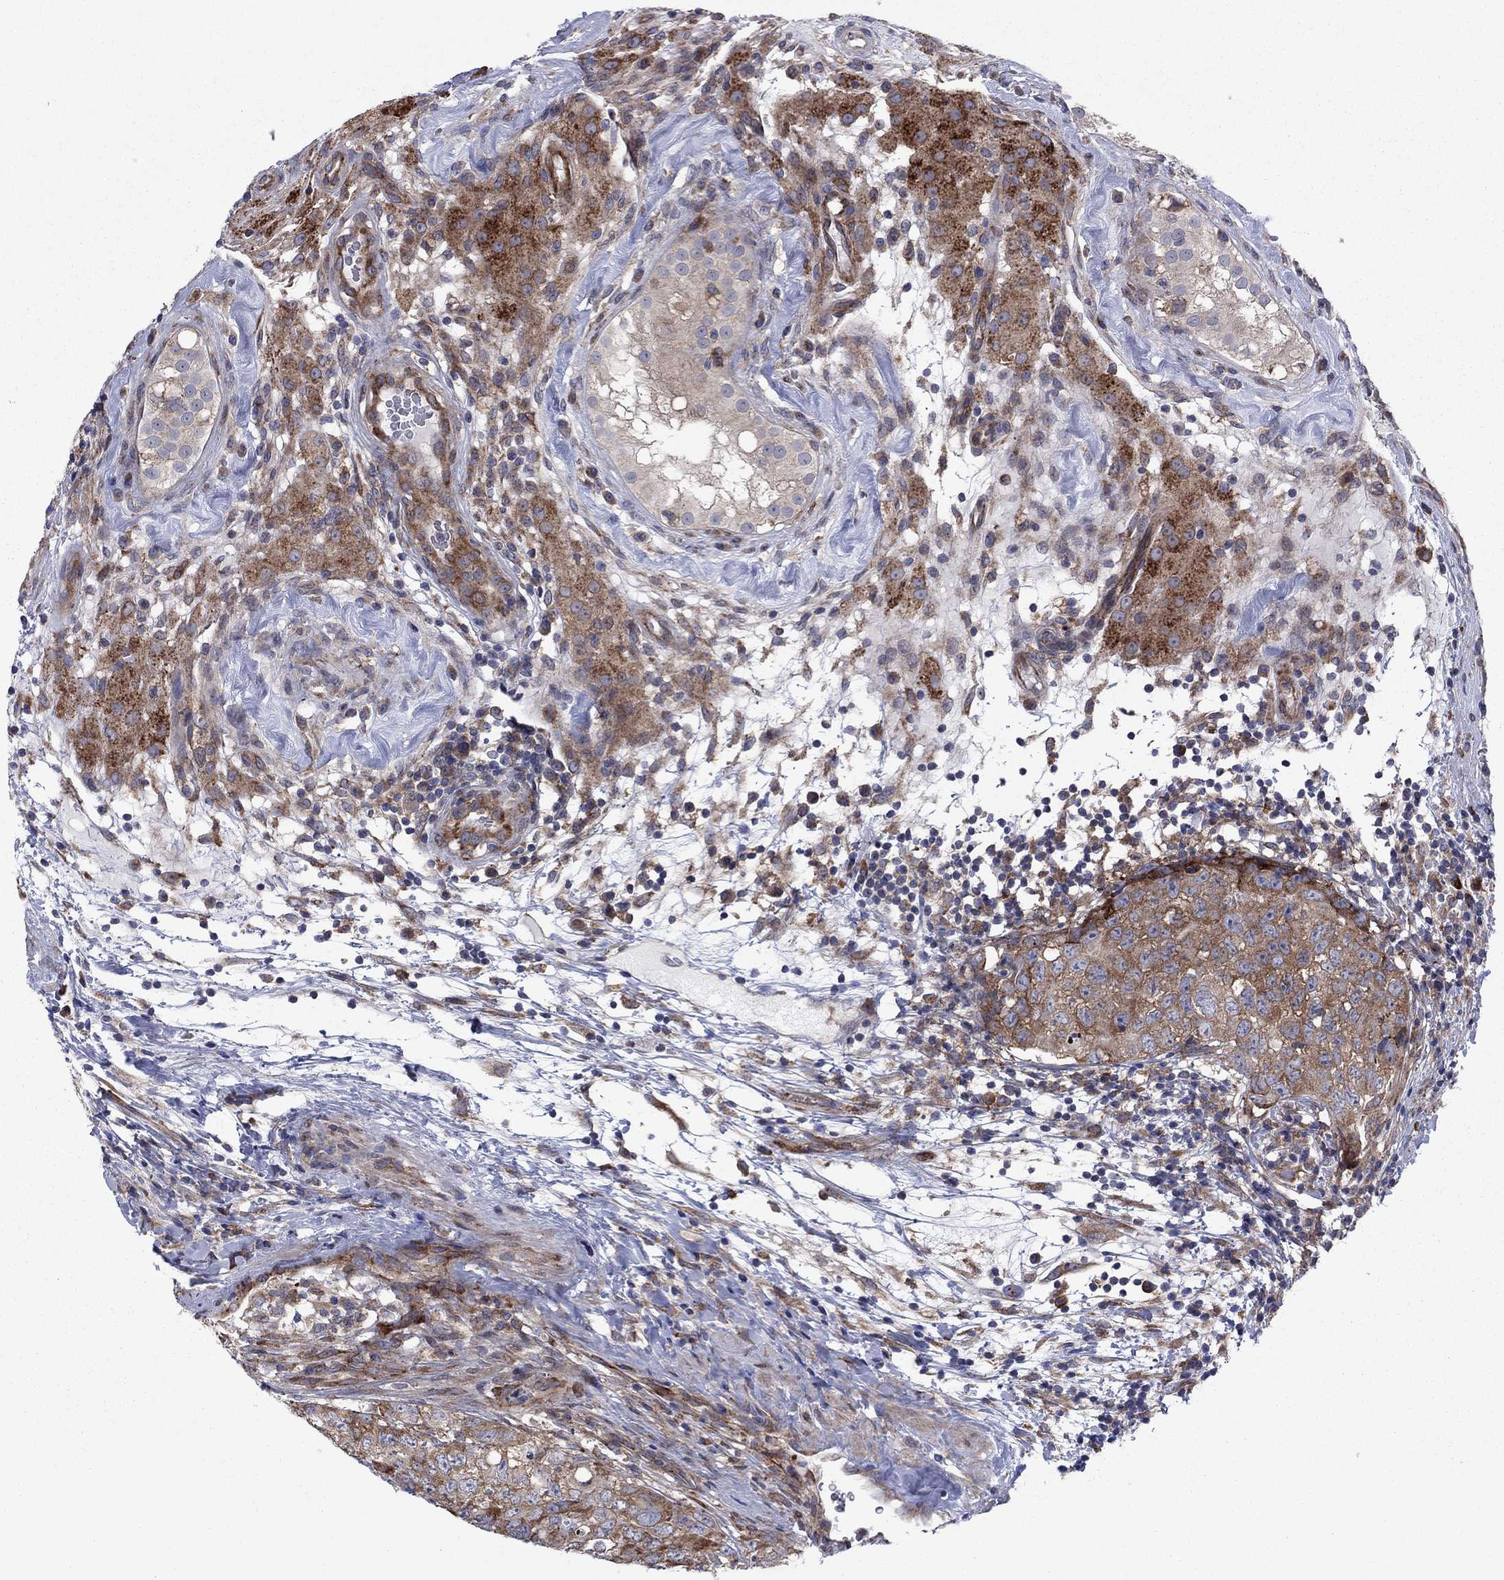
{"staining": {"intensity": "strong", "quantity": "<25%", "location": "cytoplasmic/membranous"}, "tissue": "testis cancer", "cell_type": "Tumor cells", "image_type": "cancer", "snomed": [{"axis": "morphology", "description": "Seminoma, NOS"}, {"axis": "topography", "description": "Testis"}], "caption": "There is medium levels of strong cytoplasmic/membranous expression in tumor cells of seminoma (testis), as demonstrated by immunohistochemical staining (brown color).", "gene": "GPR155", "patient": {"sex": "male", "age": 34}}